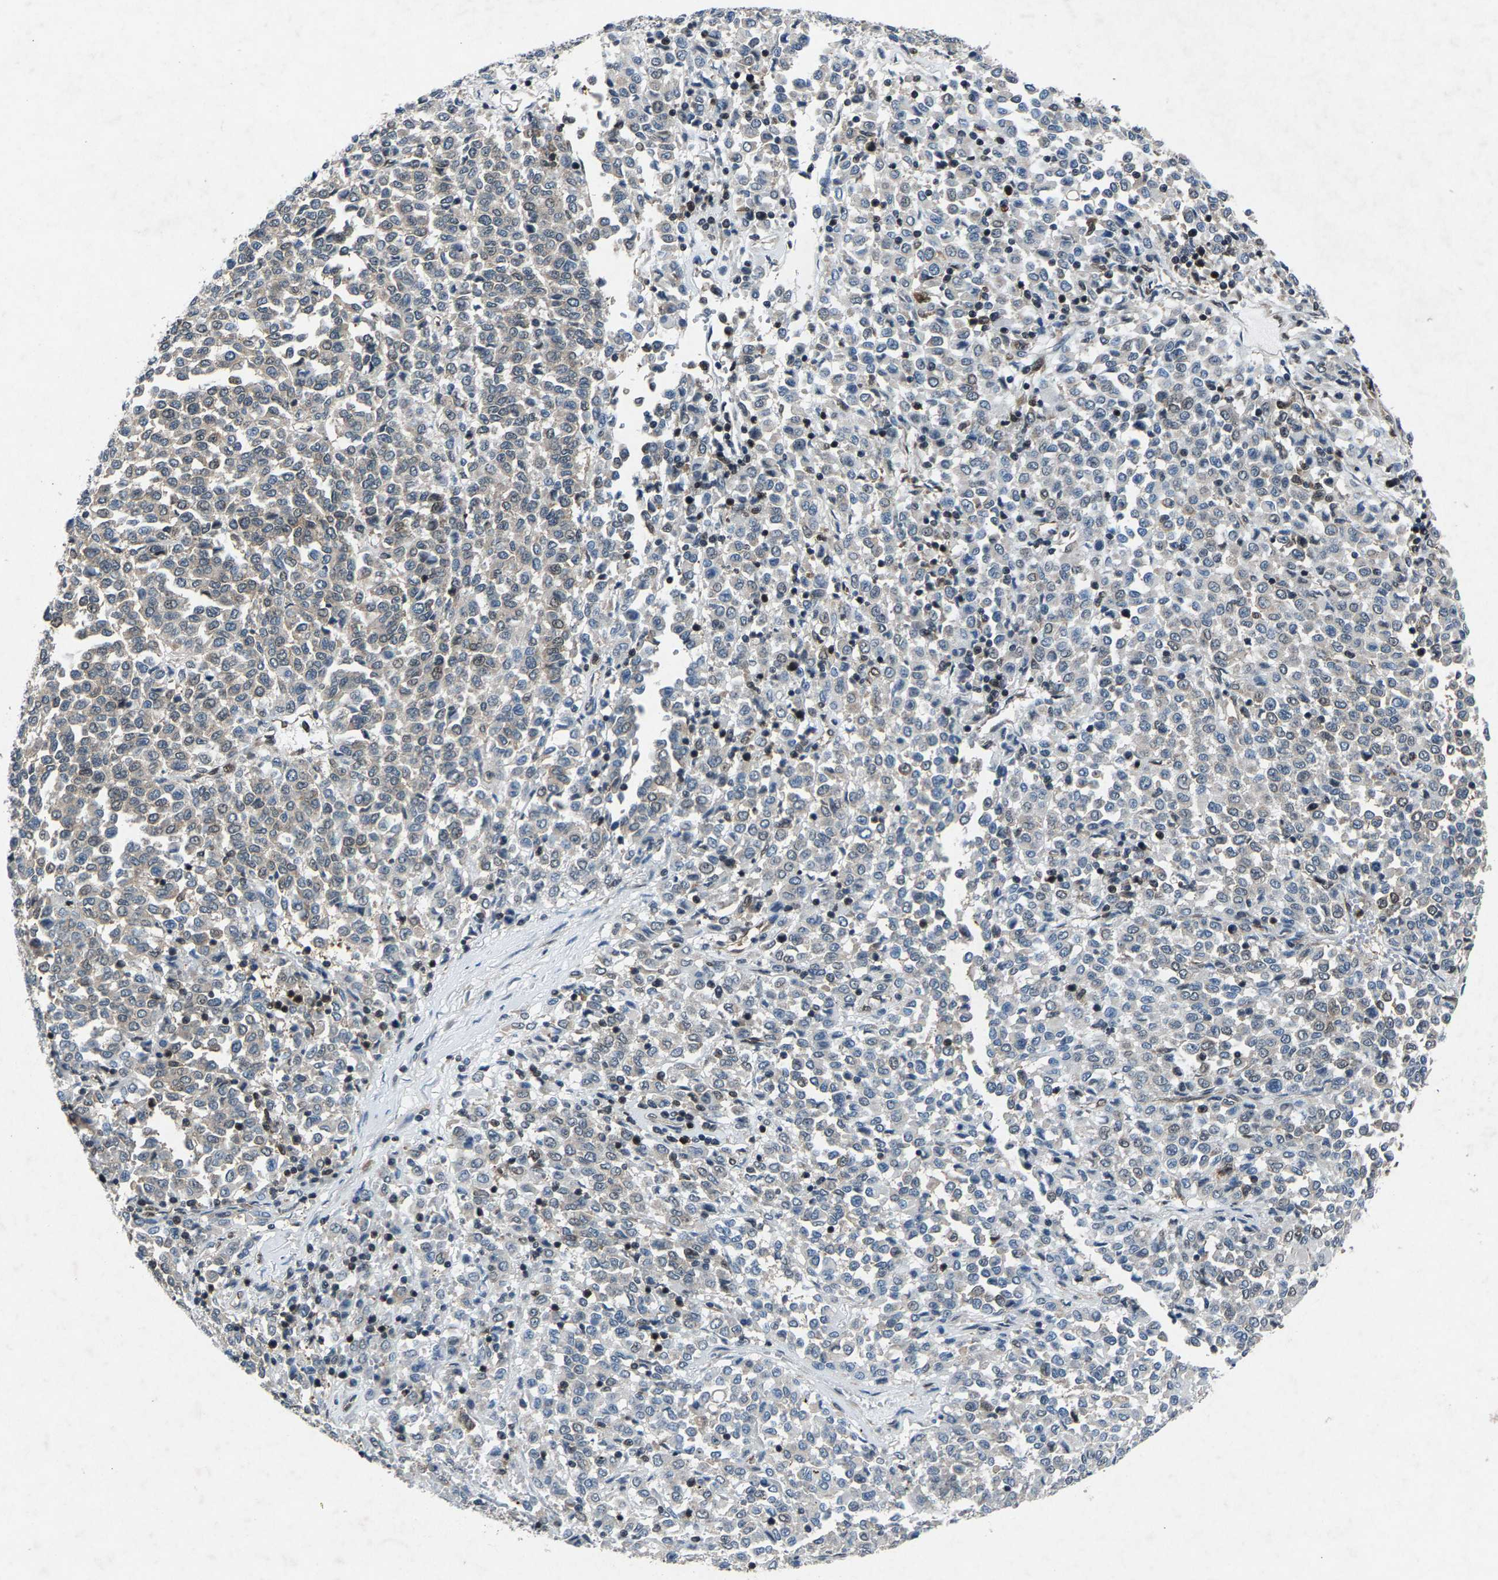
{"staining": {"intensity": "weak", "quantity": "<25%", "location": "cytoplasmic/membranous,nuclear"}, "tissue": "melanoma", "cell_type": "Tumor cells", "image_type": "cancer", "snomed": [{"axis": "morphology", "description": "Malignant melanoma, Metastatic site"}, {"axis": "topography", "description": "Pancreas"}], "caption": "The image exhibits no staining of tumor cells in malignant melanoma (metastatic site). Brightfield microscopy of immunohistochemistry stained with DAB (3,3'-diaminobenzidine) (brown) and hematoxylin (blue), captured at high magnification.", "gene": "ATXN3", "patient": {"sex": "female", "age": 30}}